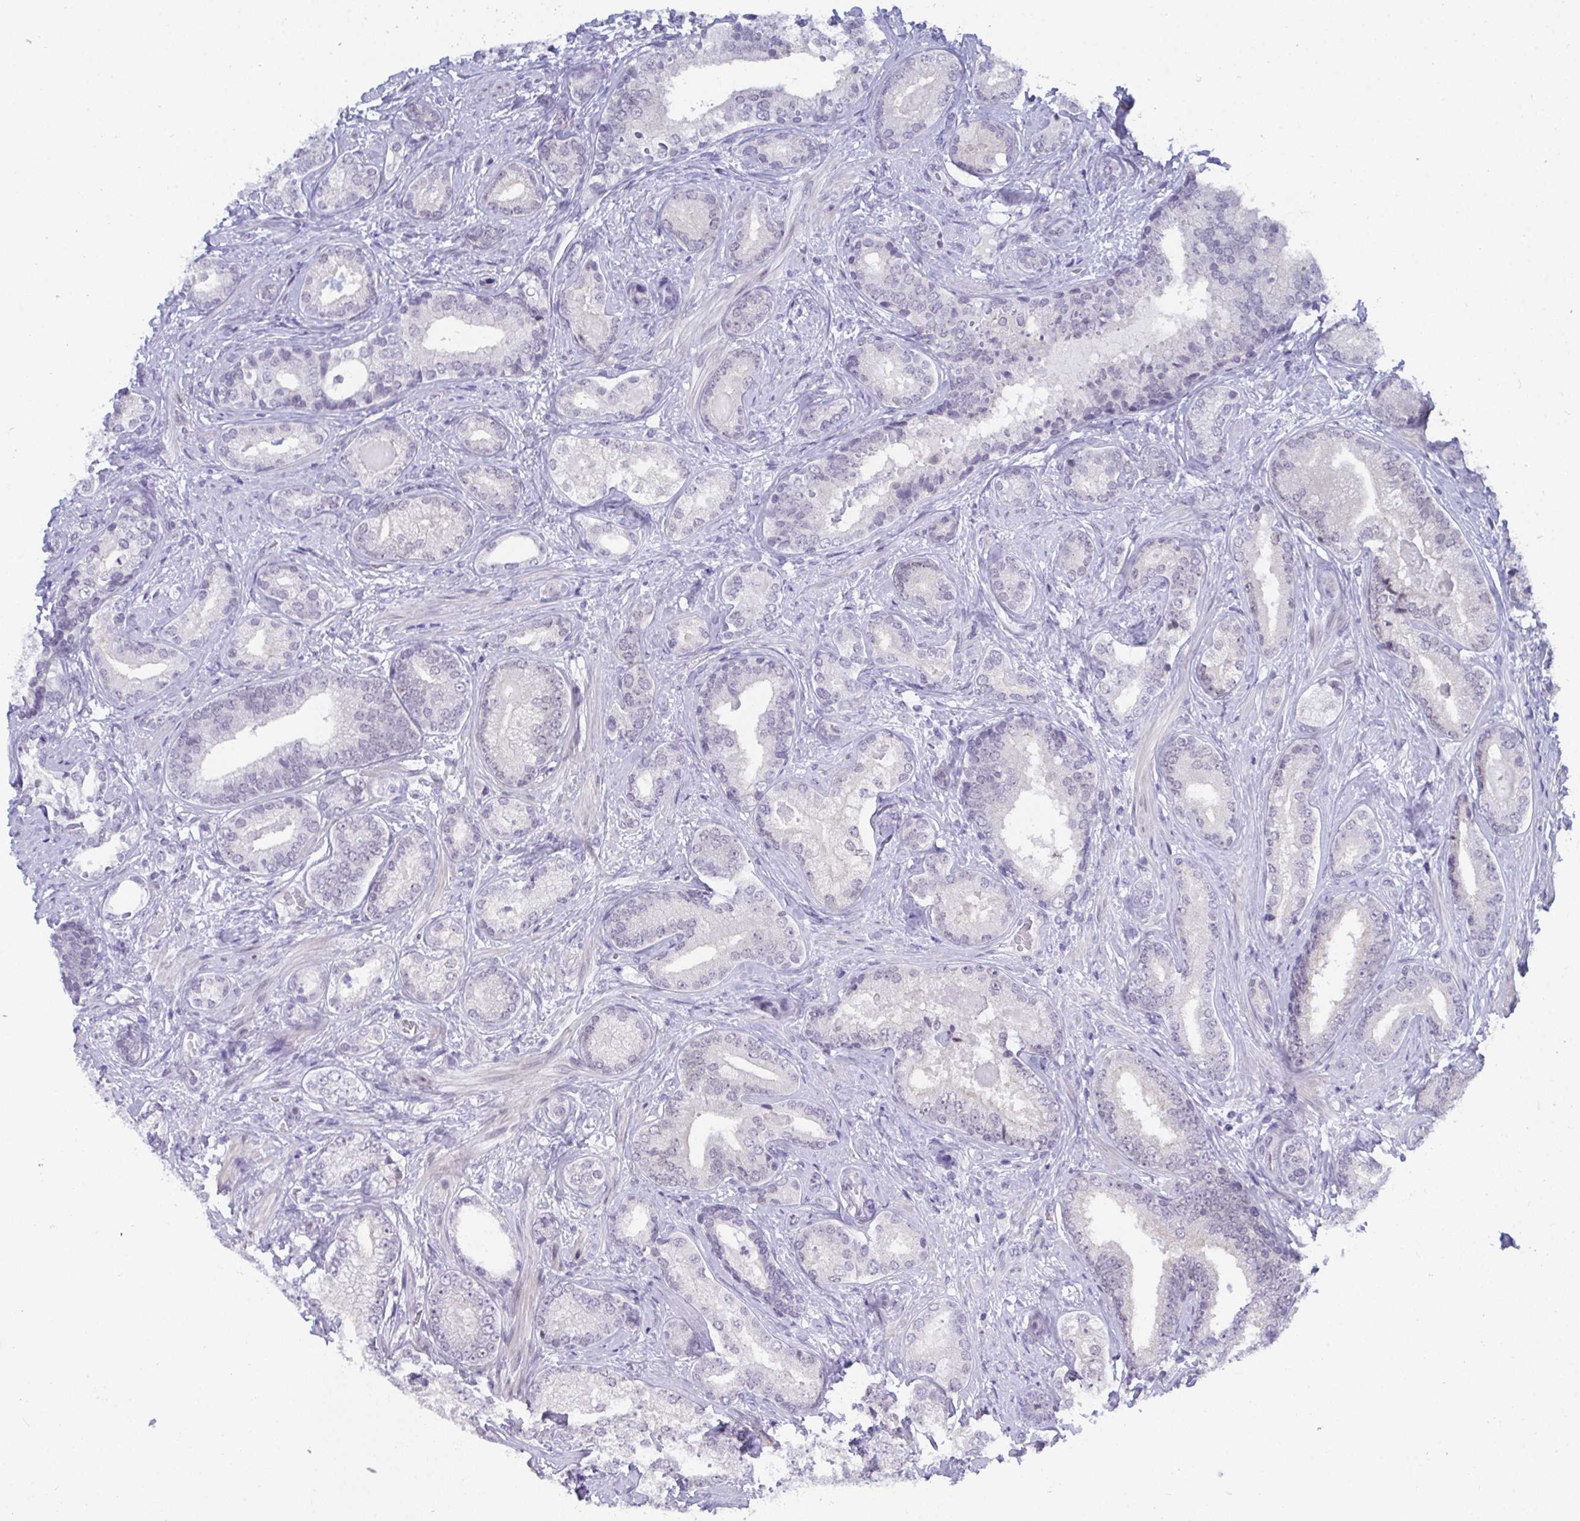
{"staining": {"intensity": "weak", "quantity": "25%-75%", "location": "nuclear"}, "tissue": "prostate cancer", "cell_type": "Tumor cells", "image_type": "cancer", "snomed": [{"axis": "morphology", "description": "Adenocarcinoma, High grade"}, {"axis": "topography", "description": "Prostate"}], "caption": "A brown stain shows weak nuclear positivity of a protein in human prostate adenocarcinoma (high-grade) tumor cells. (IHC, brightfield microscopy, high magnification).", "gene": "BMAL2", "patient": {"sex": "male", "age": 62}}